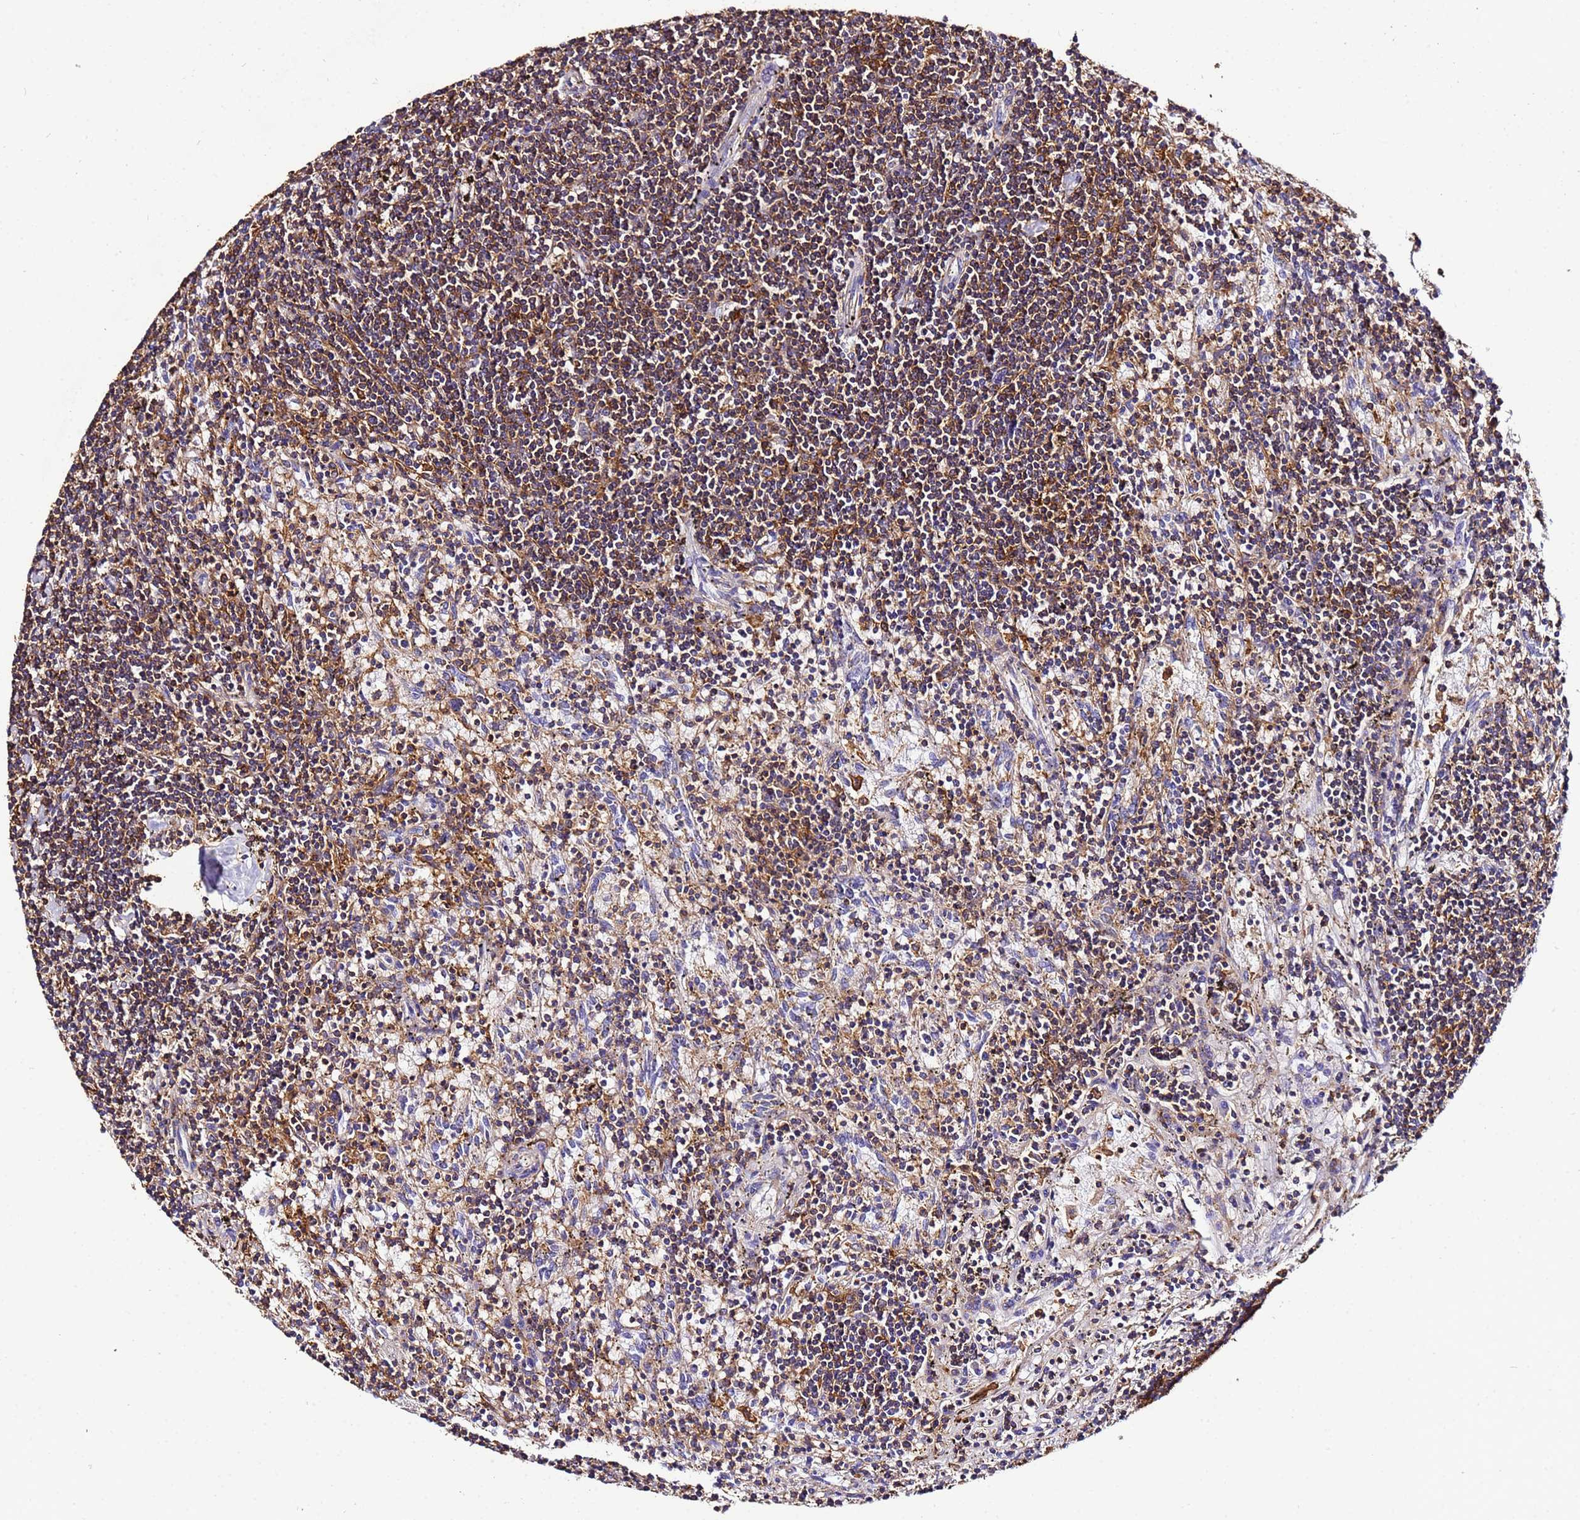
{"staining": {"intensity": "moderate", "quantity": ">75%", "location": "cytoplasmic/membranous"}, "tissue": "lymphoma", "cell_type": "Tumor cells", "image_type": "cancer", "snomed": [{"axis": "morphology", "description": "Malignant lymphoma, non-Hodgkin's type, Low grade"}, {"axis": "topography", "description": "Spleen"}], "caption": "There is medium levels of moderate cytoplasmic/membranous positivity in tumor cells of malignant lymphoma, non-Hodgkin's type (low-grade), as demonstrated by immunohistochemical staining (brown color).", "gene": "ACTB", "patient": {"sex": "male", "age": 76}}